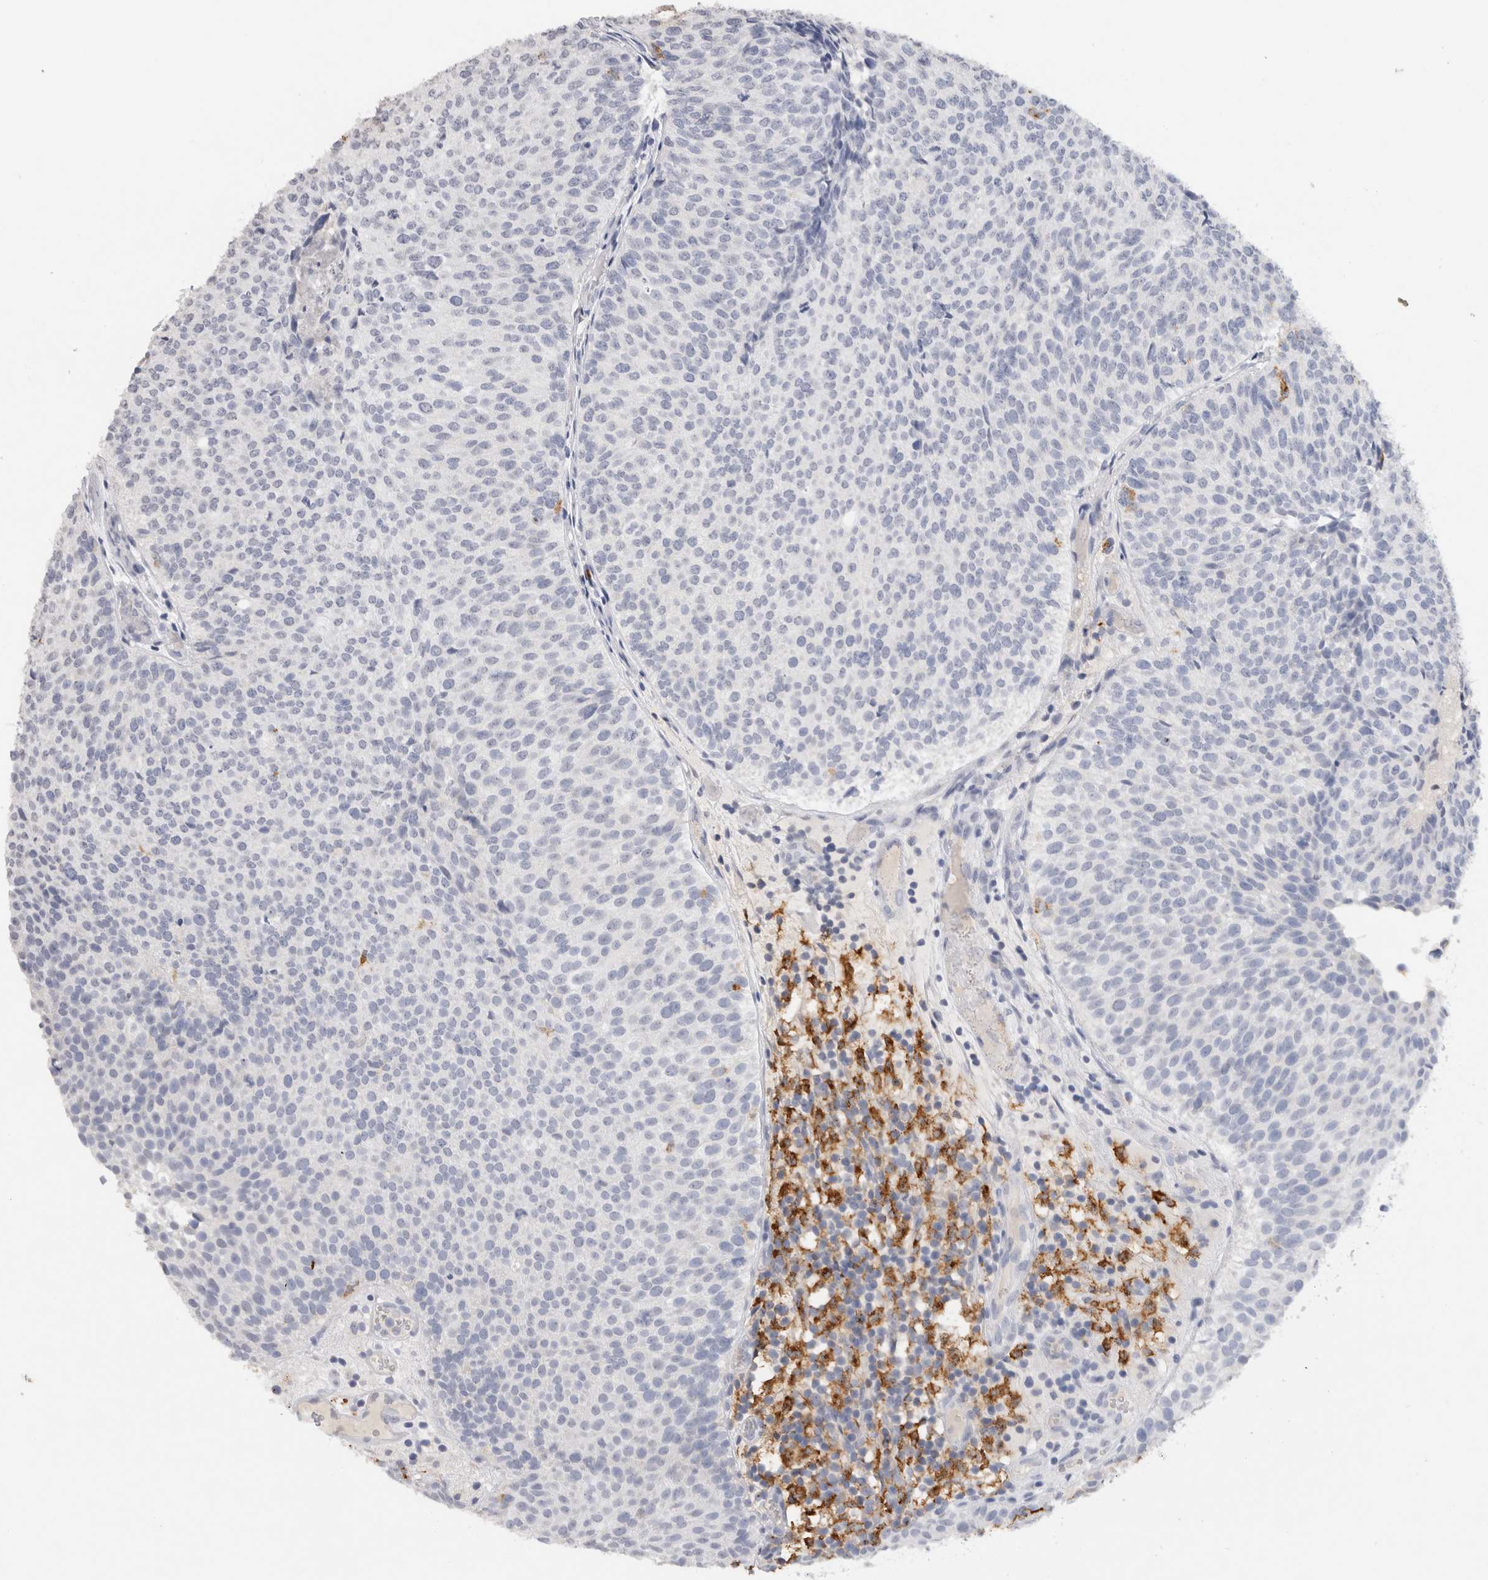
{"staining": {"intensity": "negative", "quantity": "none", "location": "none"}, "tissue": "urothelial cancer", "cell_type": "Tumor cells", "image_type": "cancer", "snomed": [{"axis": "morphology", "description": "Urothelial carcinoma, Low grade"}, {"axis": "topography", "description": "Urinary bladder"}], "caption": "Urothelial cancer stained for a protein using immunohistochemistry (IHC) displays no staining tumor cells.", "gene": "LAMP3", "patient": {"sex": "male", "age": 86}}